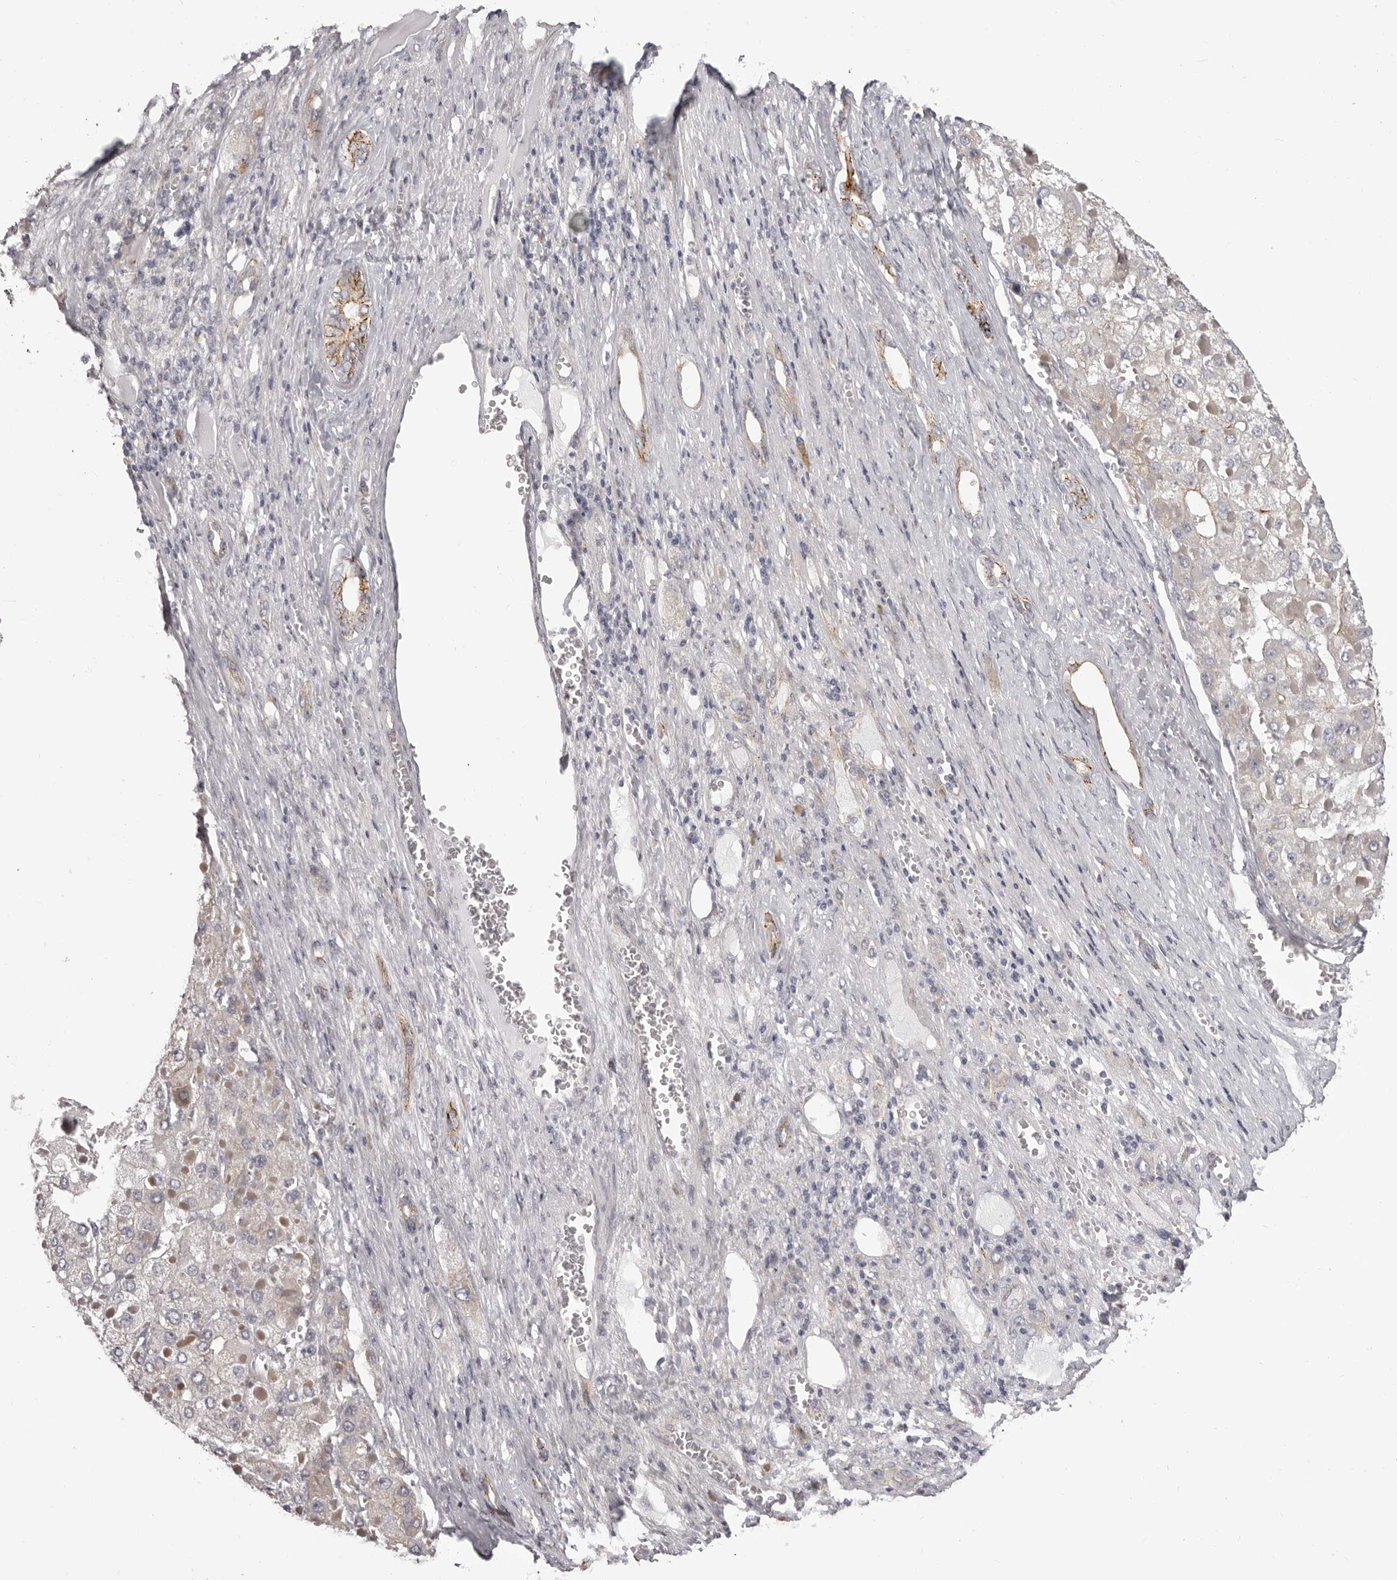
{"staining": {"intensity": "weak", "quantity": "<25%", "location": "cytoplasmic/membranous"}, "tissue": "liver cancer", "cell_type": "Tumor cells", "image_type": "cancer", "snomed": [{"axis": "morphology", "description": "Carcinoma, Hepatocellular, NOS"}, {"axis": "topography", "description": "Liver"}], "caption": "Micrograph shows no significant protein expression in tumor cells of liver cancer.", "gene": "OTUD3", "patient": {"sex": "female", "age": 73}}